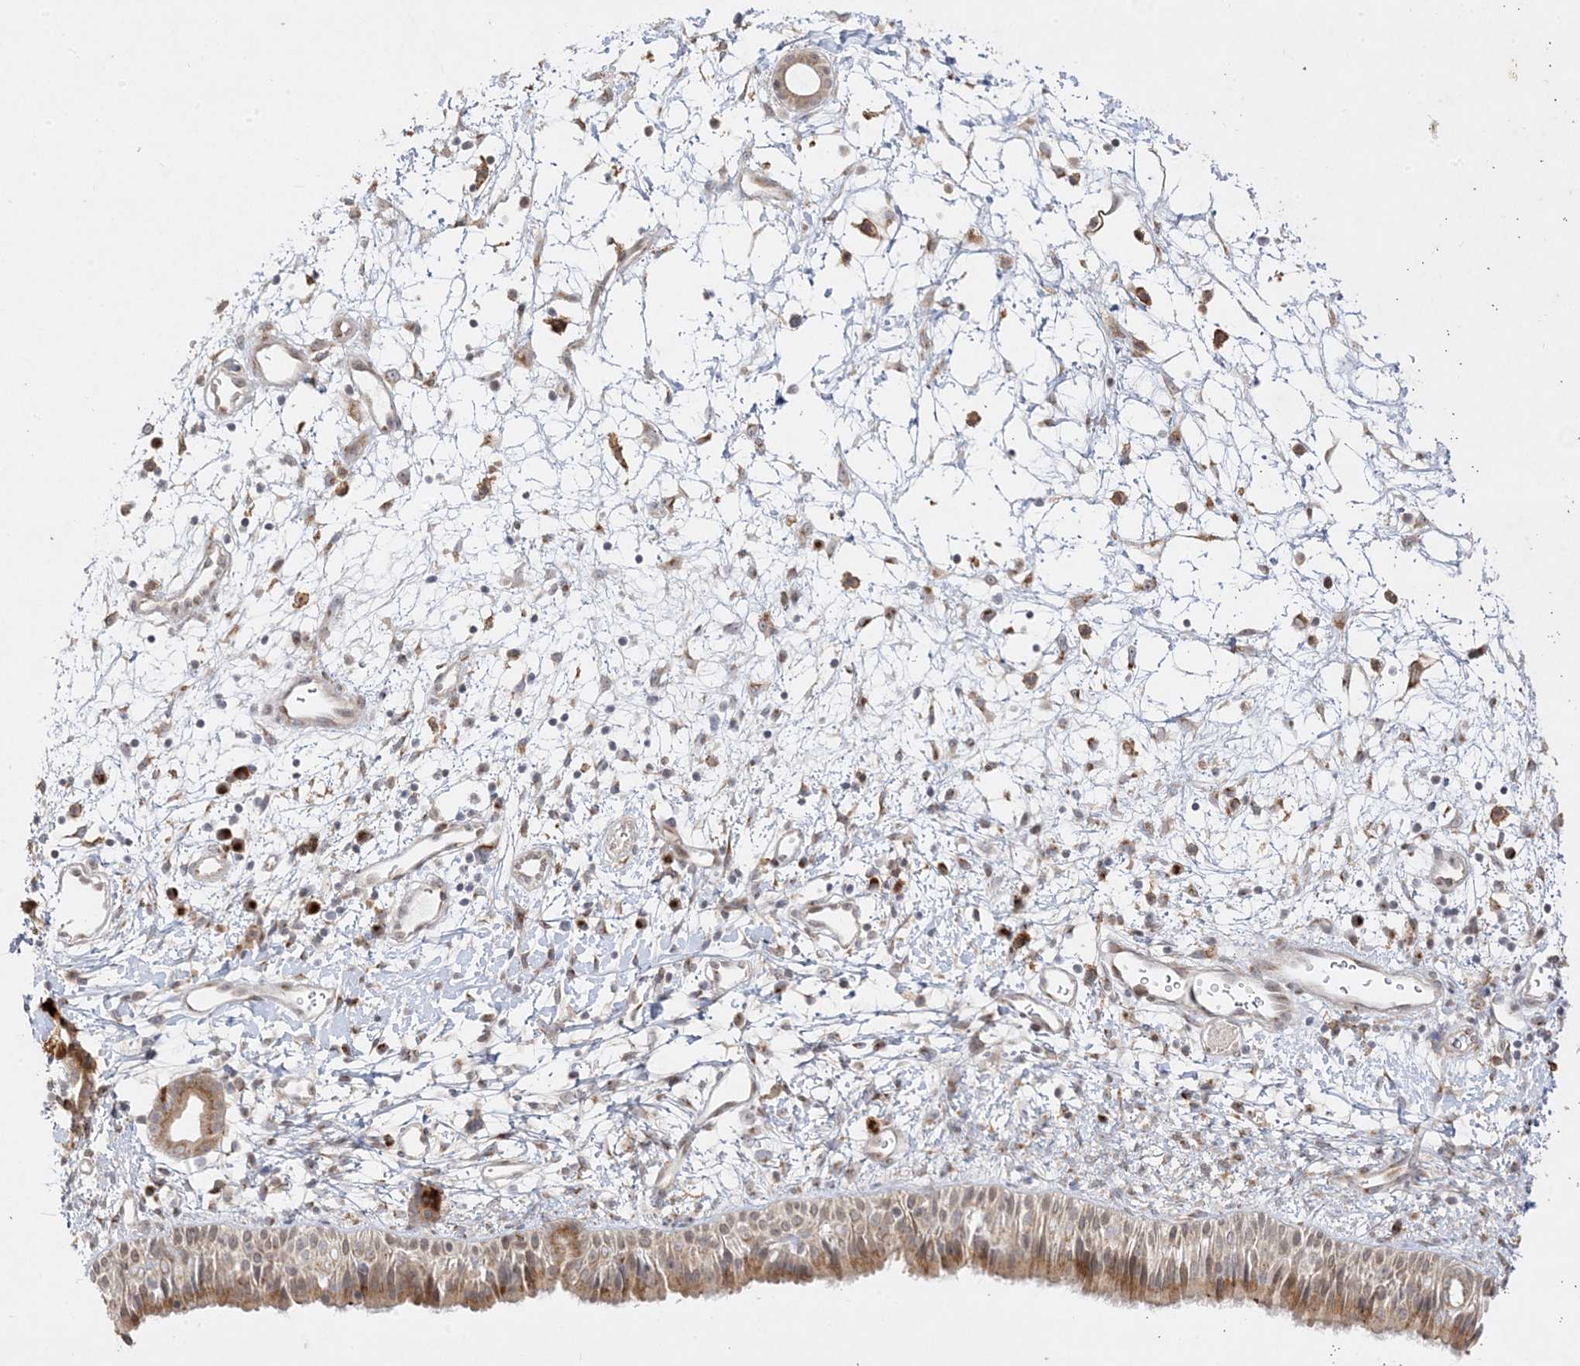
{"staining": {"intensity": "moderate", "quantity": ">75%", "location": "cytoplasmic/membranous"}, "tissue": "nasopharynx", "cell_type": "Respiratory epithelial cells", "image_type": "normal", "snomed": [{"axis": "morphology", "description": "Normal tissue, NOS"}, {"axis": "topography", "description": "Nasopharynx"}], "caption": "DAB (3,3'-diaminobenzidine) immunohistochemical staining of benign human nasopharynx demonstrates moderate cytoplasmic/membranous protein expression in about >75% of respiratory epithelial cells.", "gene": "C2CD2", "patient": {"sex": "male", "age": 22}}